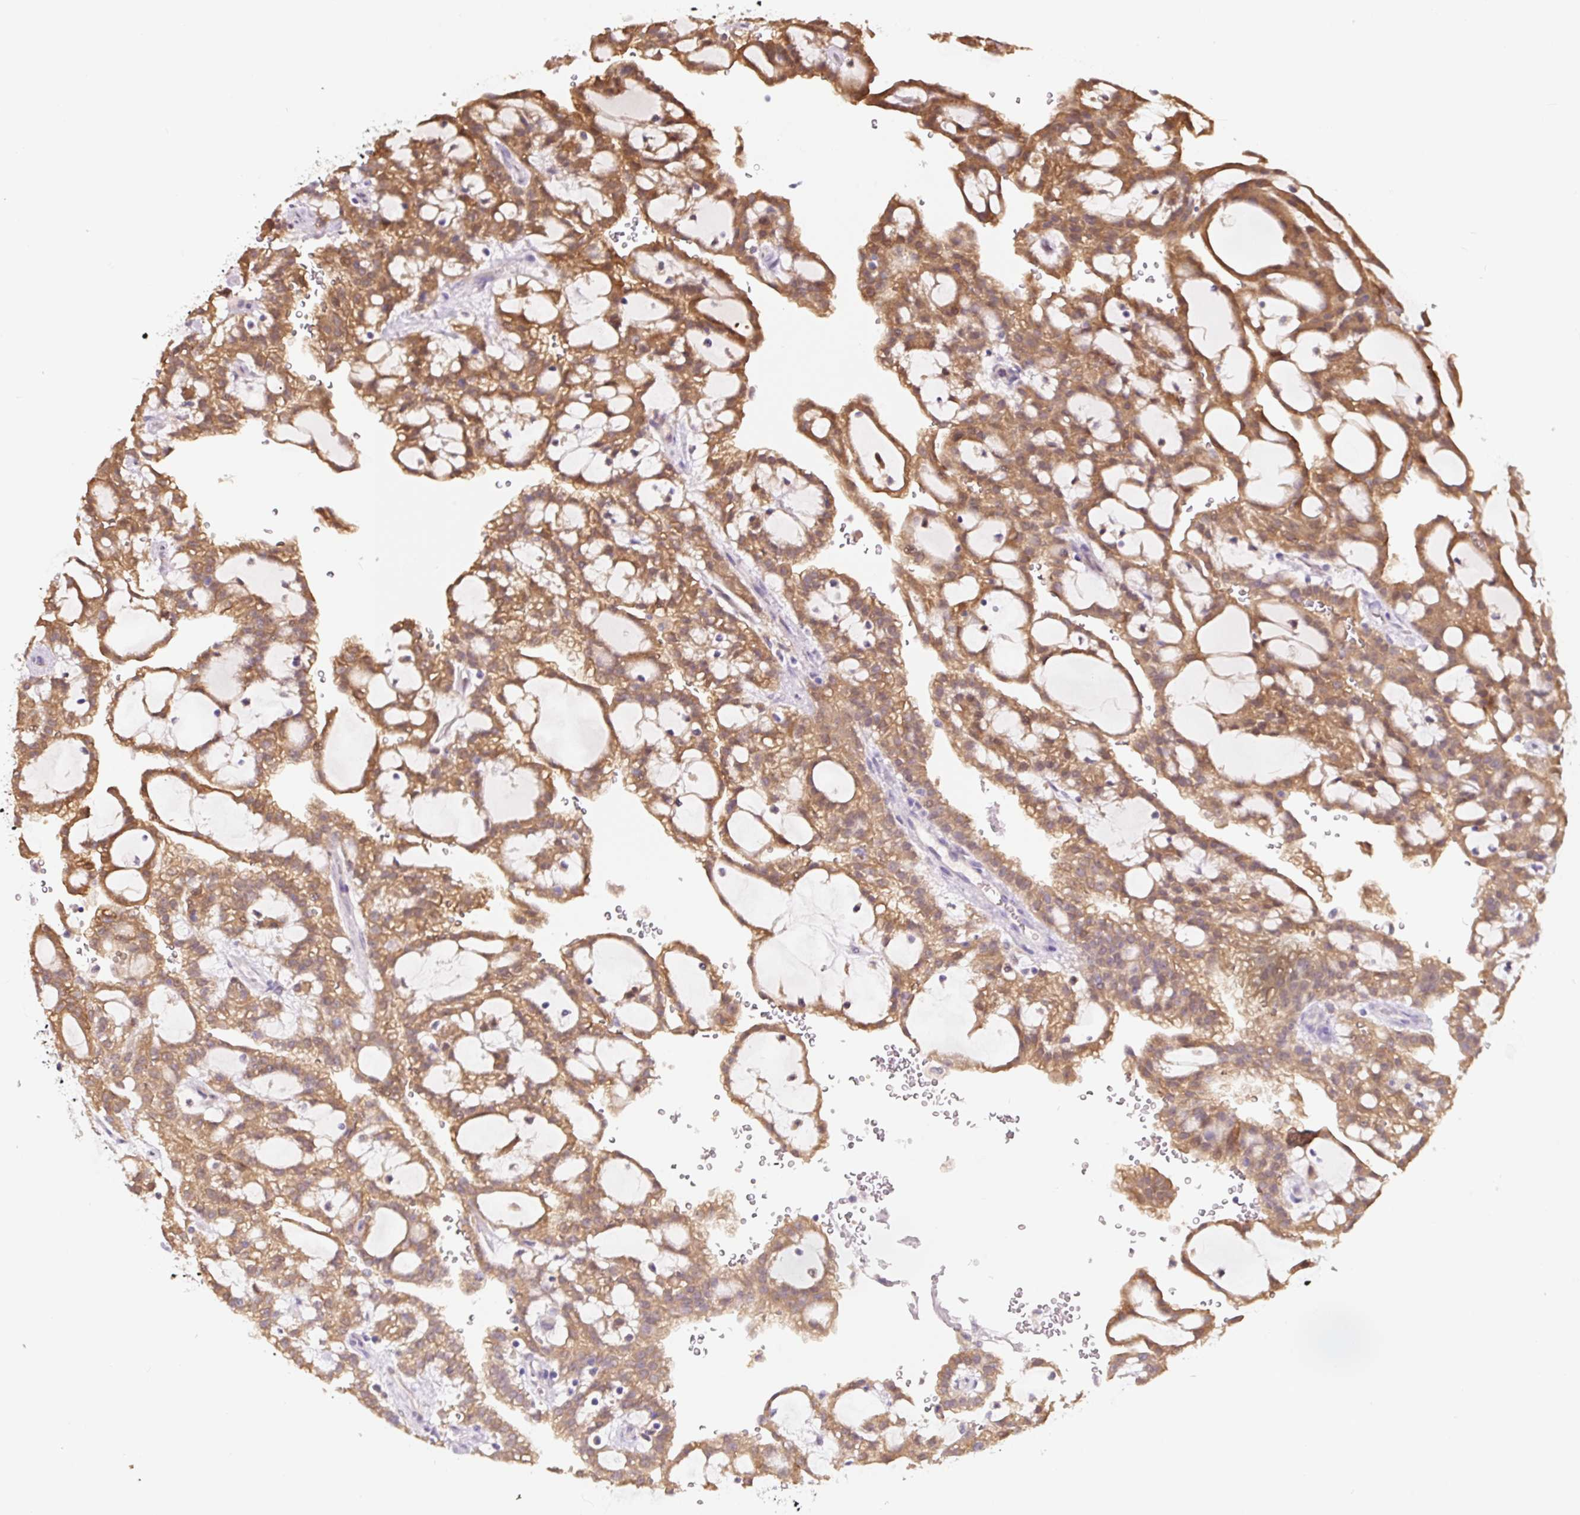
{"staining": {"intensity": "moderate", "quantity": ">75%", "location": "cytoplasmic/membranous"}, "tissue": "renal cancer", "cell_type": "Tumor cells", "image_type": "cancer", "snomed": [{"axis": "morphology", "description": "Adenocarcinoma, NOS"}, {"axis": "topography", "description": "Kidney"}], "caption": "Immunohistochemical staining of human adenocarcinoma (renal) exhibits medium levels of moderate cytoplasmic/membranous protein expression in approximately >75% of tumor cells. Using DAB (brown) and hematoxylin (blue) stains, captured at high magnification using brightfield microscopy.", "gene": "ASRGL1", "patient": {"sex": "male", "age": 63}}